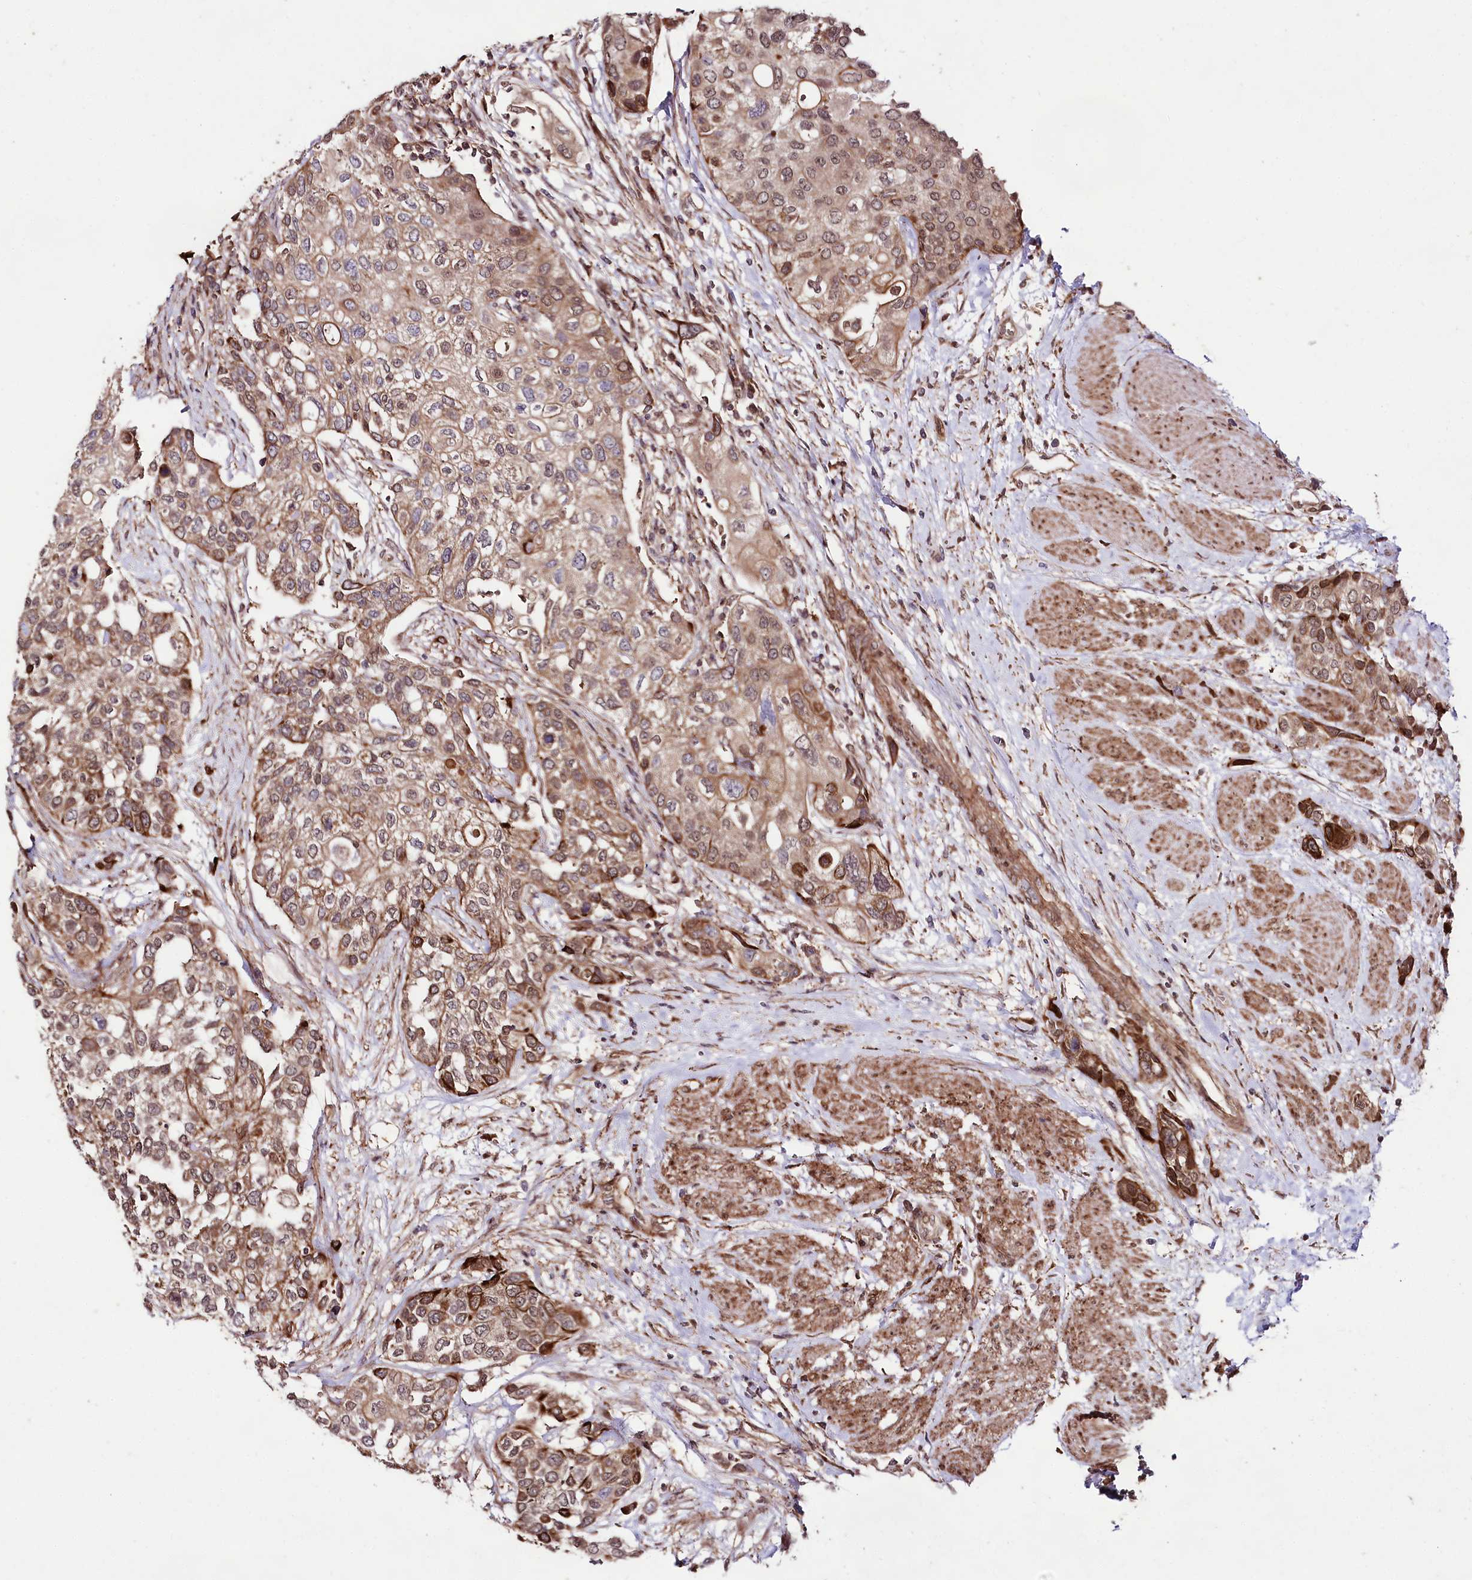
{"staining": {"intensity": "moderate", "quantity": "25%-75%", "location": "cytoplasmic/membranous"}, "tissue": "urothelial cancer", "cell_type": "Tumor cells", "image_type": "cancer", "snomed": [{"axis": "morphology", "description": "Normal tissue, NOS"}, {"axis": "morphology", "description": "Urothelial carcinoma, High grade"}, {"axis": "topography", "description": "Vascular tissue"}, {"axis": "topography", "description": "Urinary bladder"}], "caption": "Urothelial cancer was stained to show a protein in brown. There is medium levels of moderate cytoplasmic/membranous staining in about 25%-75% of tumor cells.", "gene": "PHLDB1", "patient": {"sex": "female", "age": 56}}